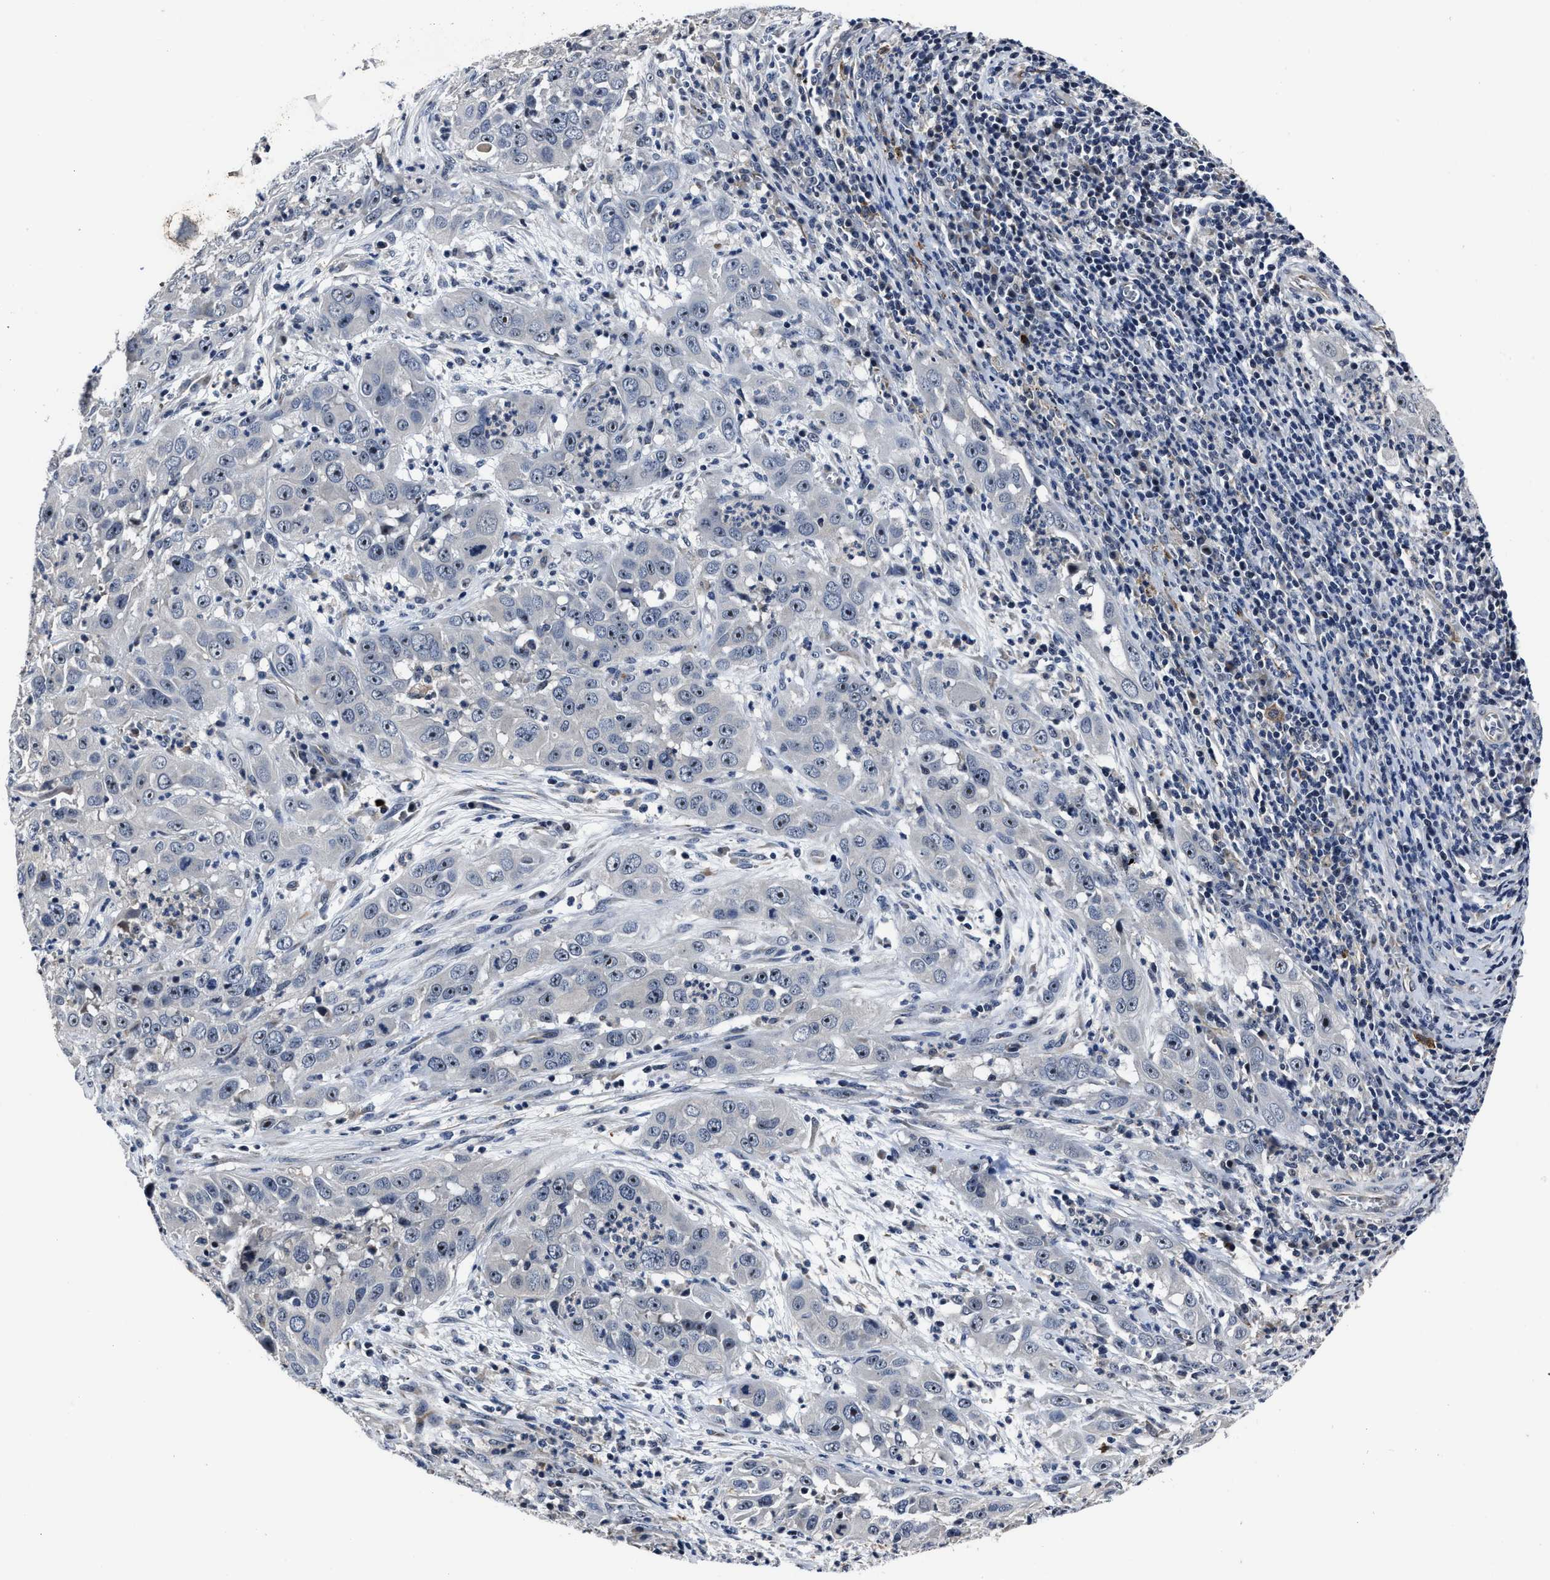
{"staining": {"intensity": "negative", "quantity": "none", "location": "none"}, "tissue": "cervical cancer", "cell_type": "Tumor cells", "image_type": "cancer", "snomed": [{"axis": "morphology", "description": "Squamous cell carcinoma, NOS"}, {"axis": "topography", "description": "Cervix"}], "caption": "Immunohistochemistry of squamous cell carcinoma (cervical) exhibits no expression in tumor cells.", "gene": "RSBN1L", "patient": {"sex": "female", "age": 32}}